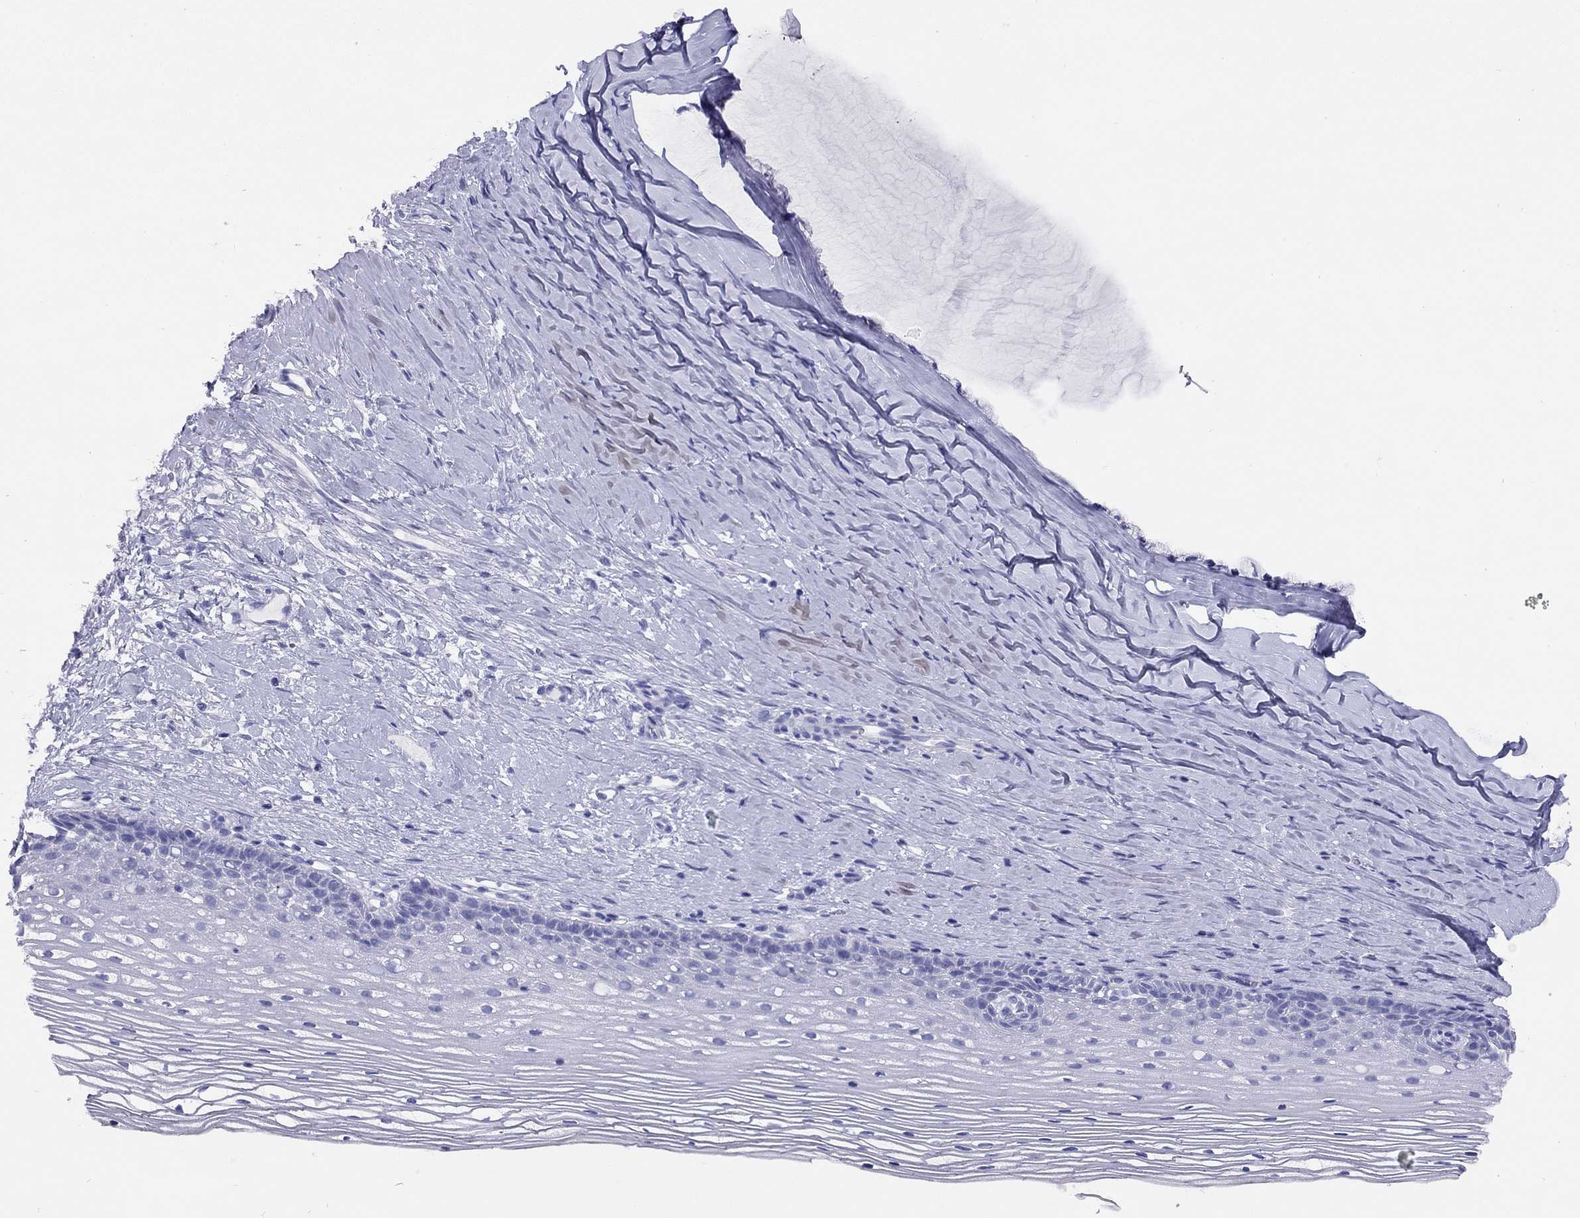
{"staining": {"intensity": "negative", "quantity": "none", "location": "none"}, "tissue": "cervix", "cell_type": "Glandular cells", "image_type": "normal", "snomed": [{"axis": "morphology", "description": "Normal tissue, NOS"}, {"axis": "topography", "description": "Cervix"}], "caption": "IHC histopathology image of normal human cervix stained for a protein (brown), which displays no expression in glandular cells. Nuclei are stained in blue.", "gene": "LRIT2", "patient": {"sex": "female", "age": 40}}